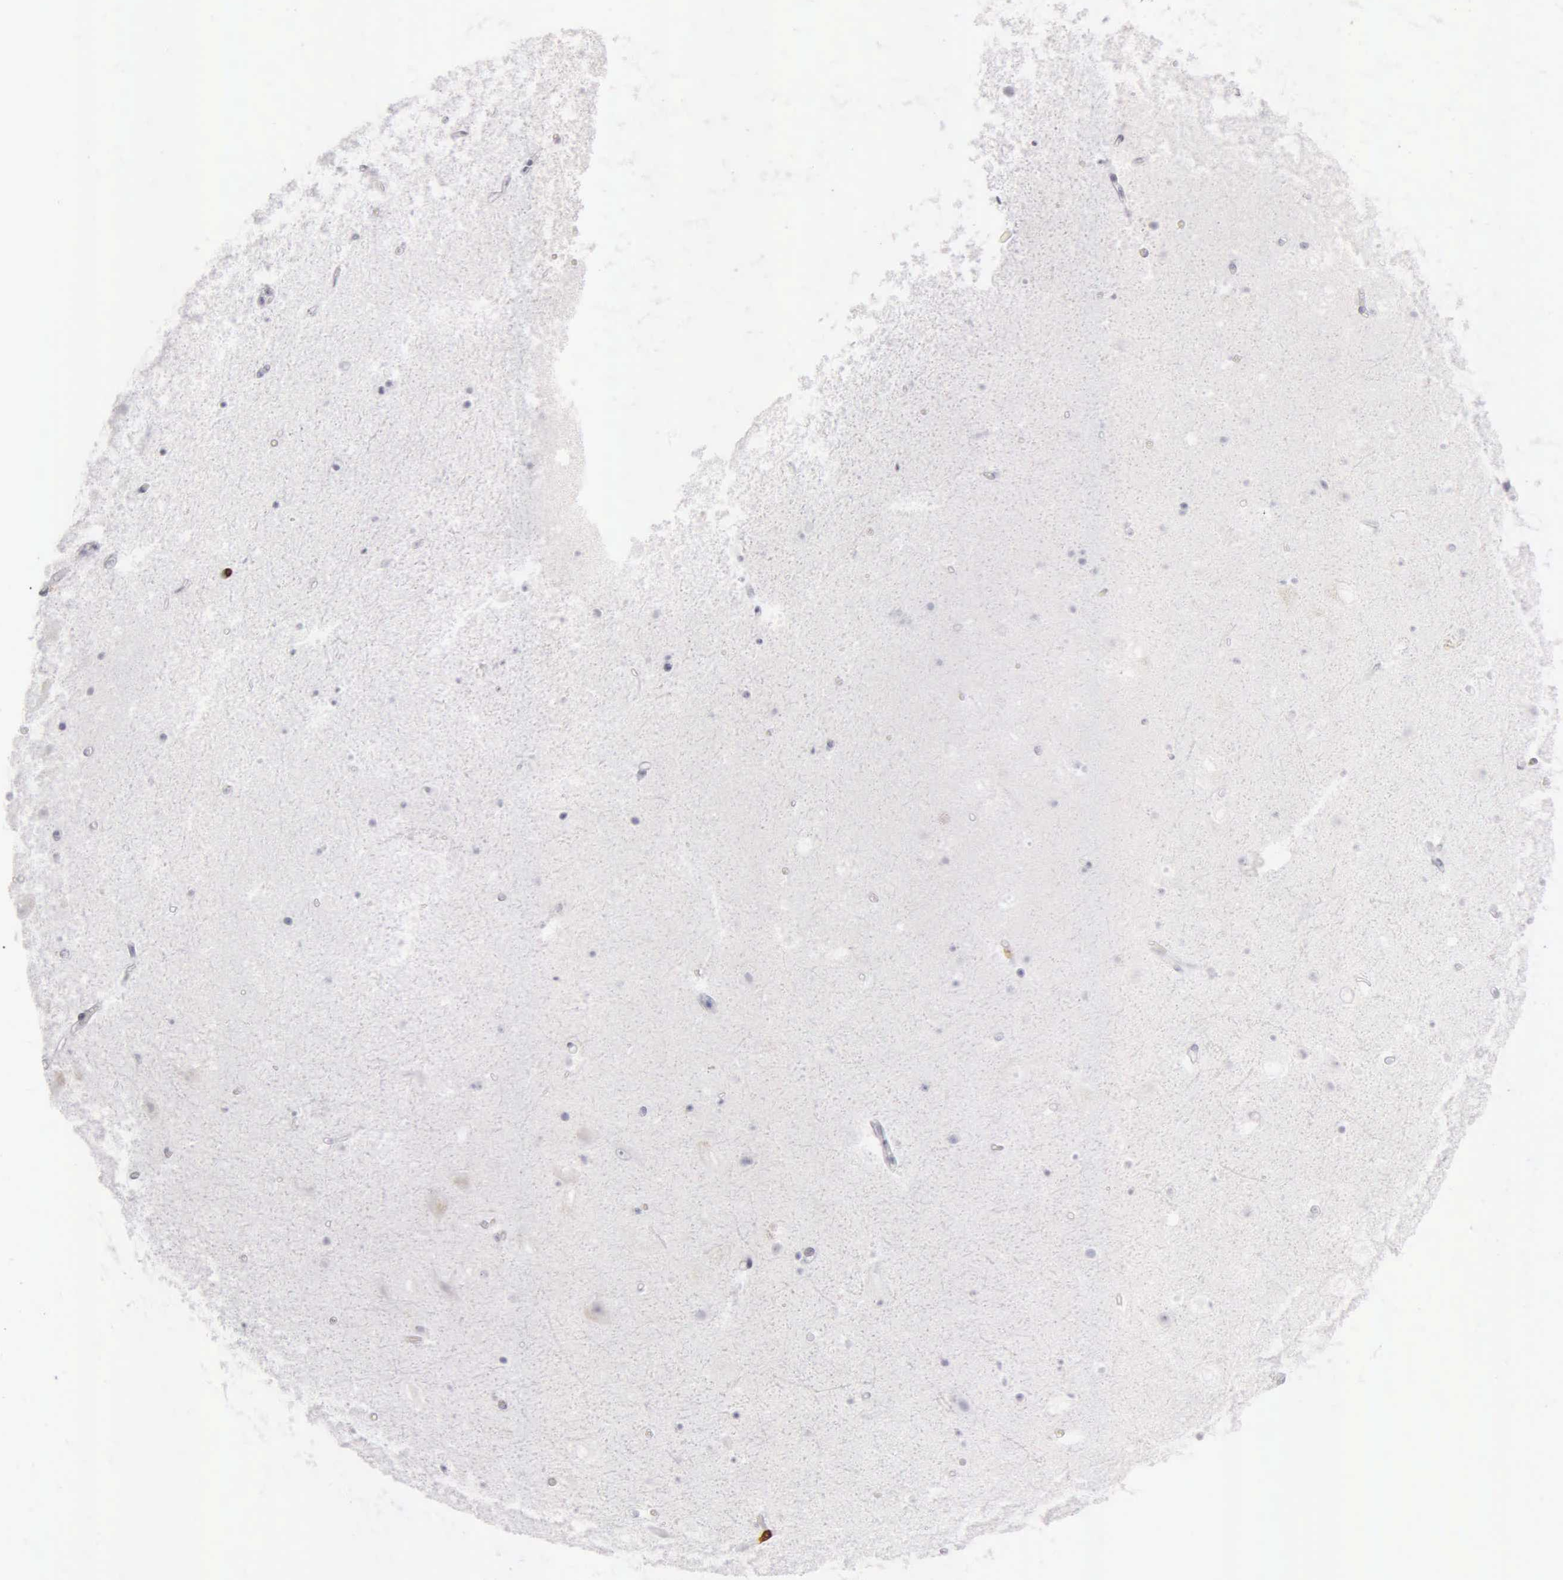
{"staining": {"intensity": "negative", "quantity": "none", "location": "none"}, "tissue": "hippocampus", "cell_type": "Glial cells", "image_type": "normal", "snomed": [{"axis": "morphology", "description": "Normal tissue, NOS"}, {"axis": "topography", "description": "Hippocampus"}], "caption": "This photomicrograph is of unremarkable hippocampus stained with immunohistochemistry (IHC) to label a protein in brown with the nuclei are counter-stained blue. There is no positivity in glial cells.", "gene": "CD3E", "patient": {"sex": "male", "age": 45}}